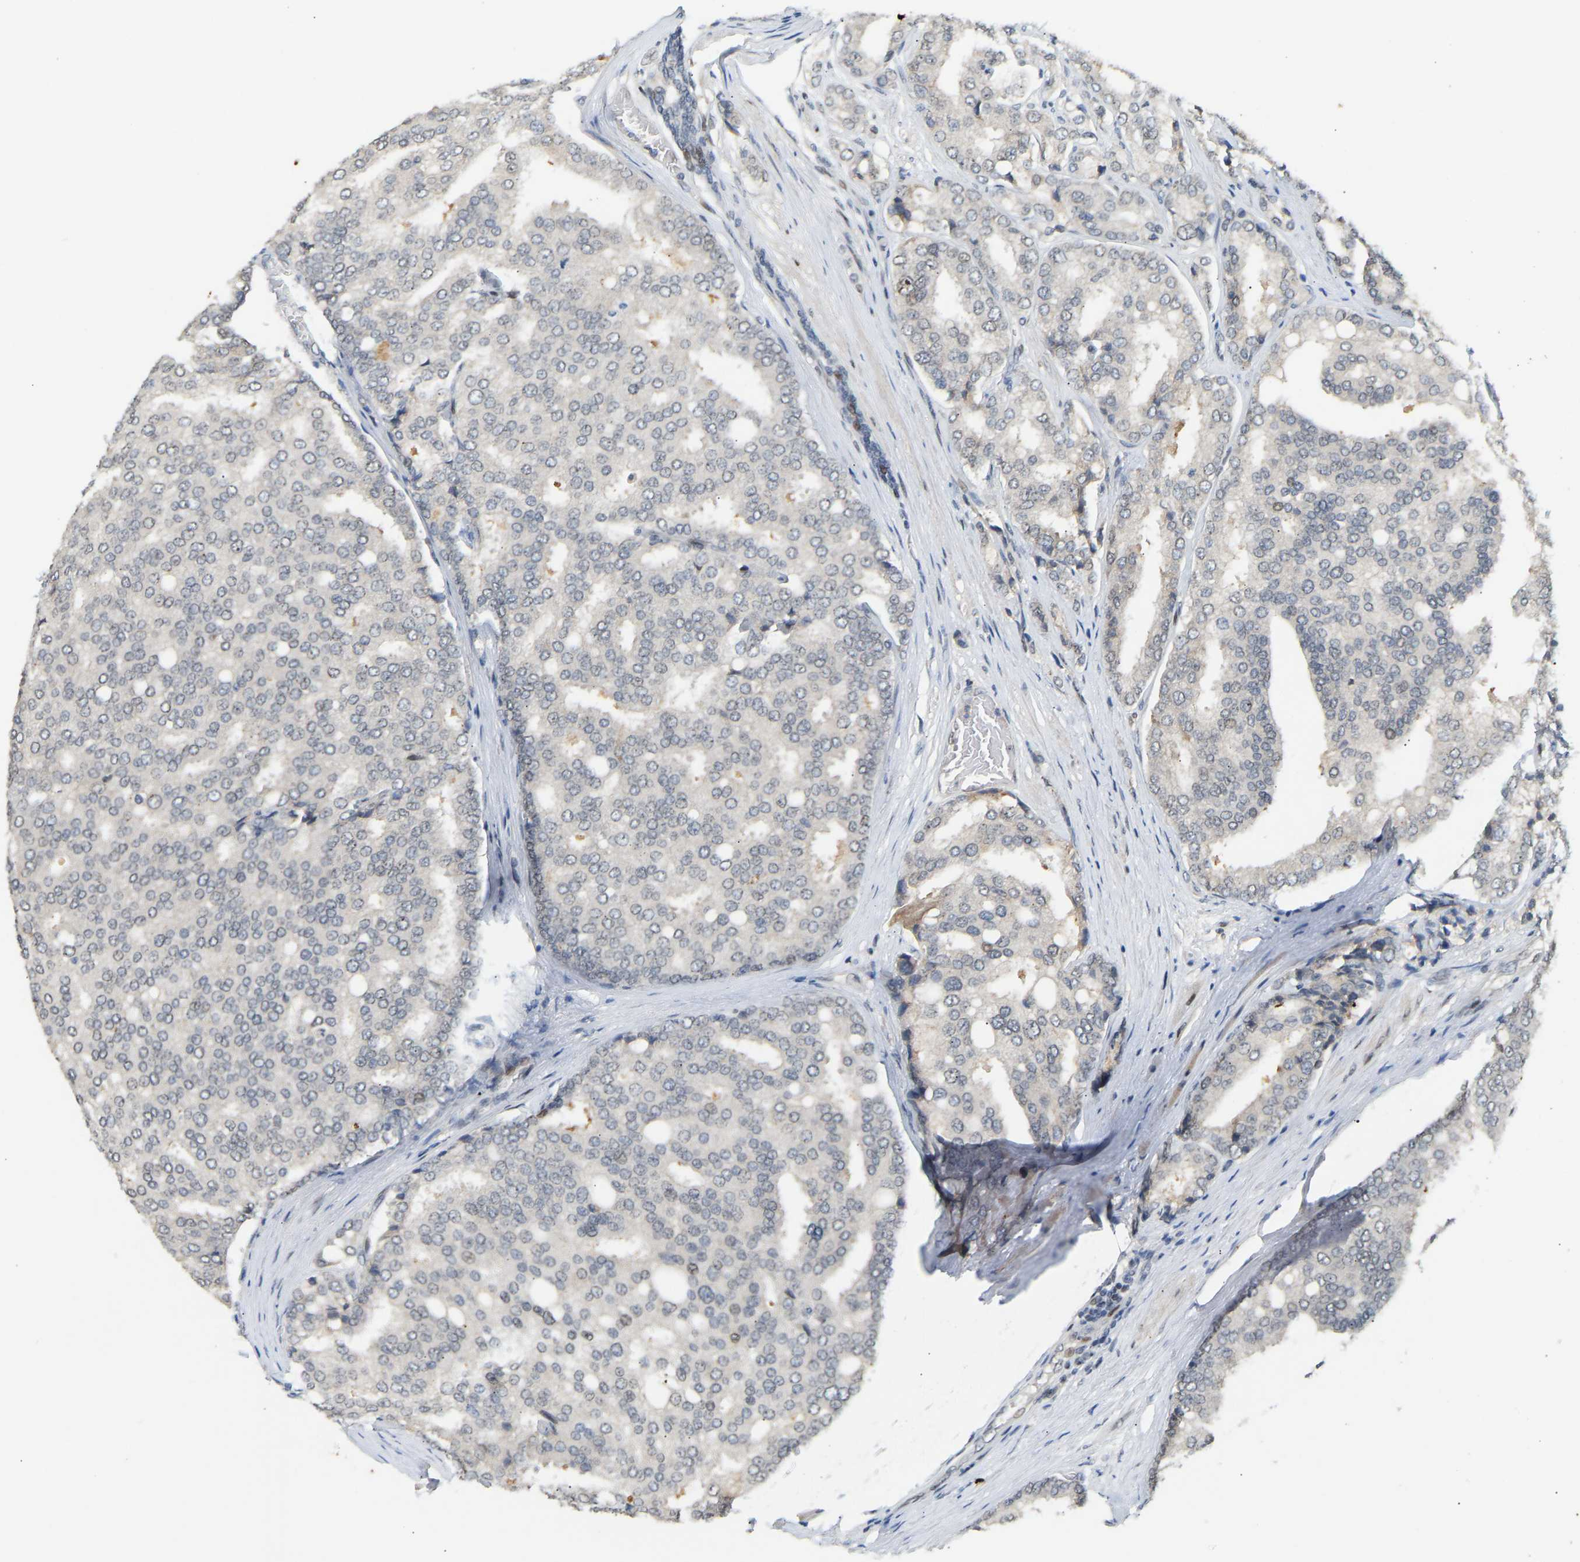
{"staining": {"intensity": "negative", "quantity": "none", "location": "none"}, "tissue": "prostate cancer", "cell_type": "Tumor cells", "image_type": "cancer", "snomed": [{"axis": "morphology", "description": "Adenocarcinoma, High grade"}, {"axis": "topography", "description": "Prostate"}], "caption": "Histopathology image shows no protein staining in tumor cells of prostate cancer tissue.", "gene": "PTPN4", "patient": {"sex": "male", "age": 50}}